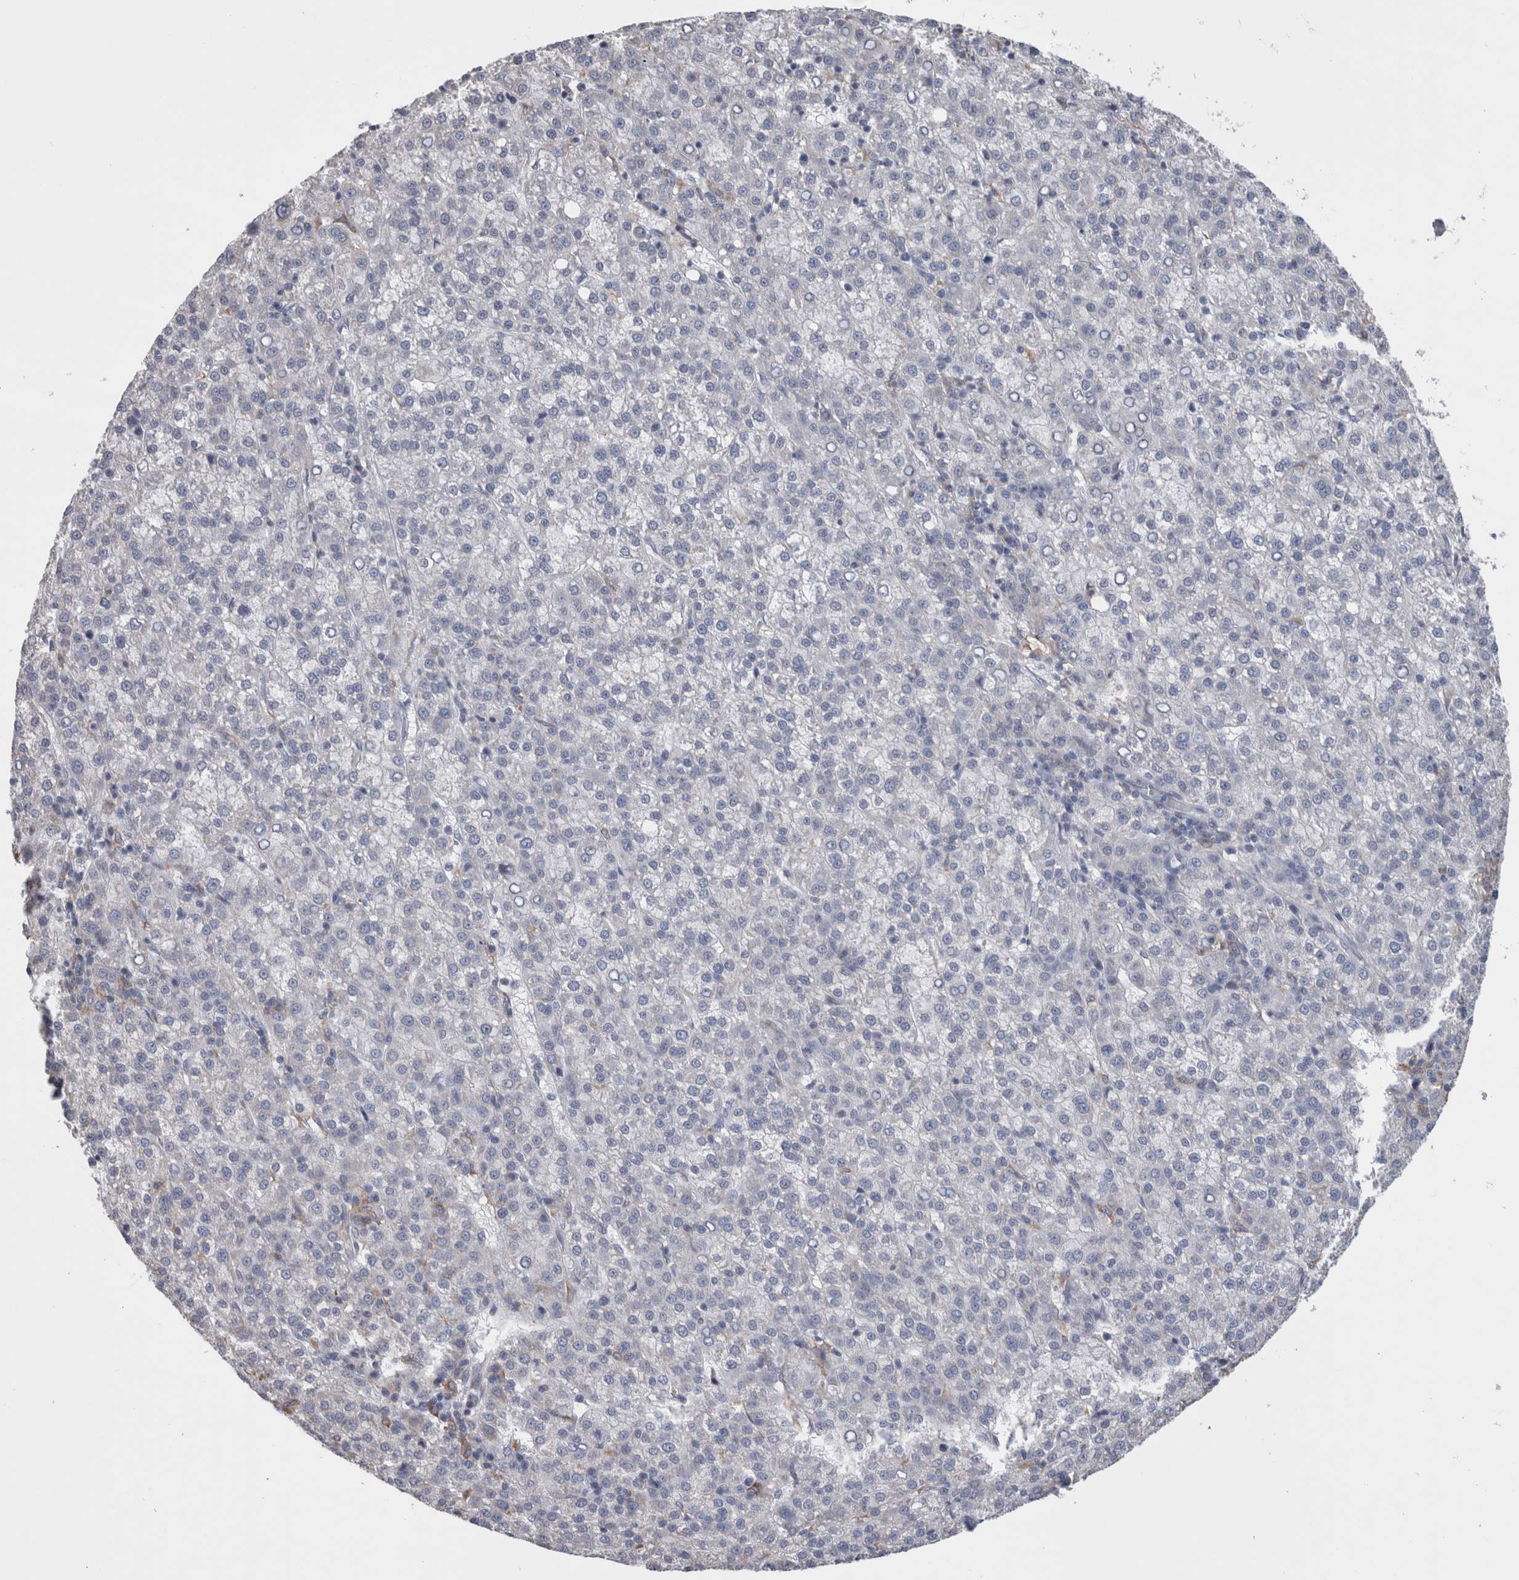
{"staining": {"intensity": "negative", "quantity": "none", "location": "none"}, "tissue": "liver cancer", "cell_type": "Tumor cells", "image_type": "cancer", "snomed": [{"axis": "morphology", "description": "Carcinoma, Hepatocellular, NOS"}, {"axis": "topography", "description": "Liver"}], "caption": "Immunohistochemistry histopathology image of neoplastic tissue: human liver cancer (hepatocellular carcinoma) stained with DAB (3,3'-diaminobenzidine) demonstrates no significant protein expression in tumor cells.", "gene": "GDAP1", "patient": {"sex": "female", "age": 58}}